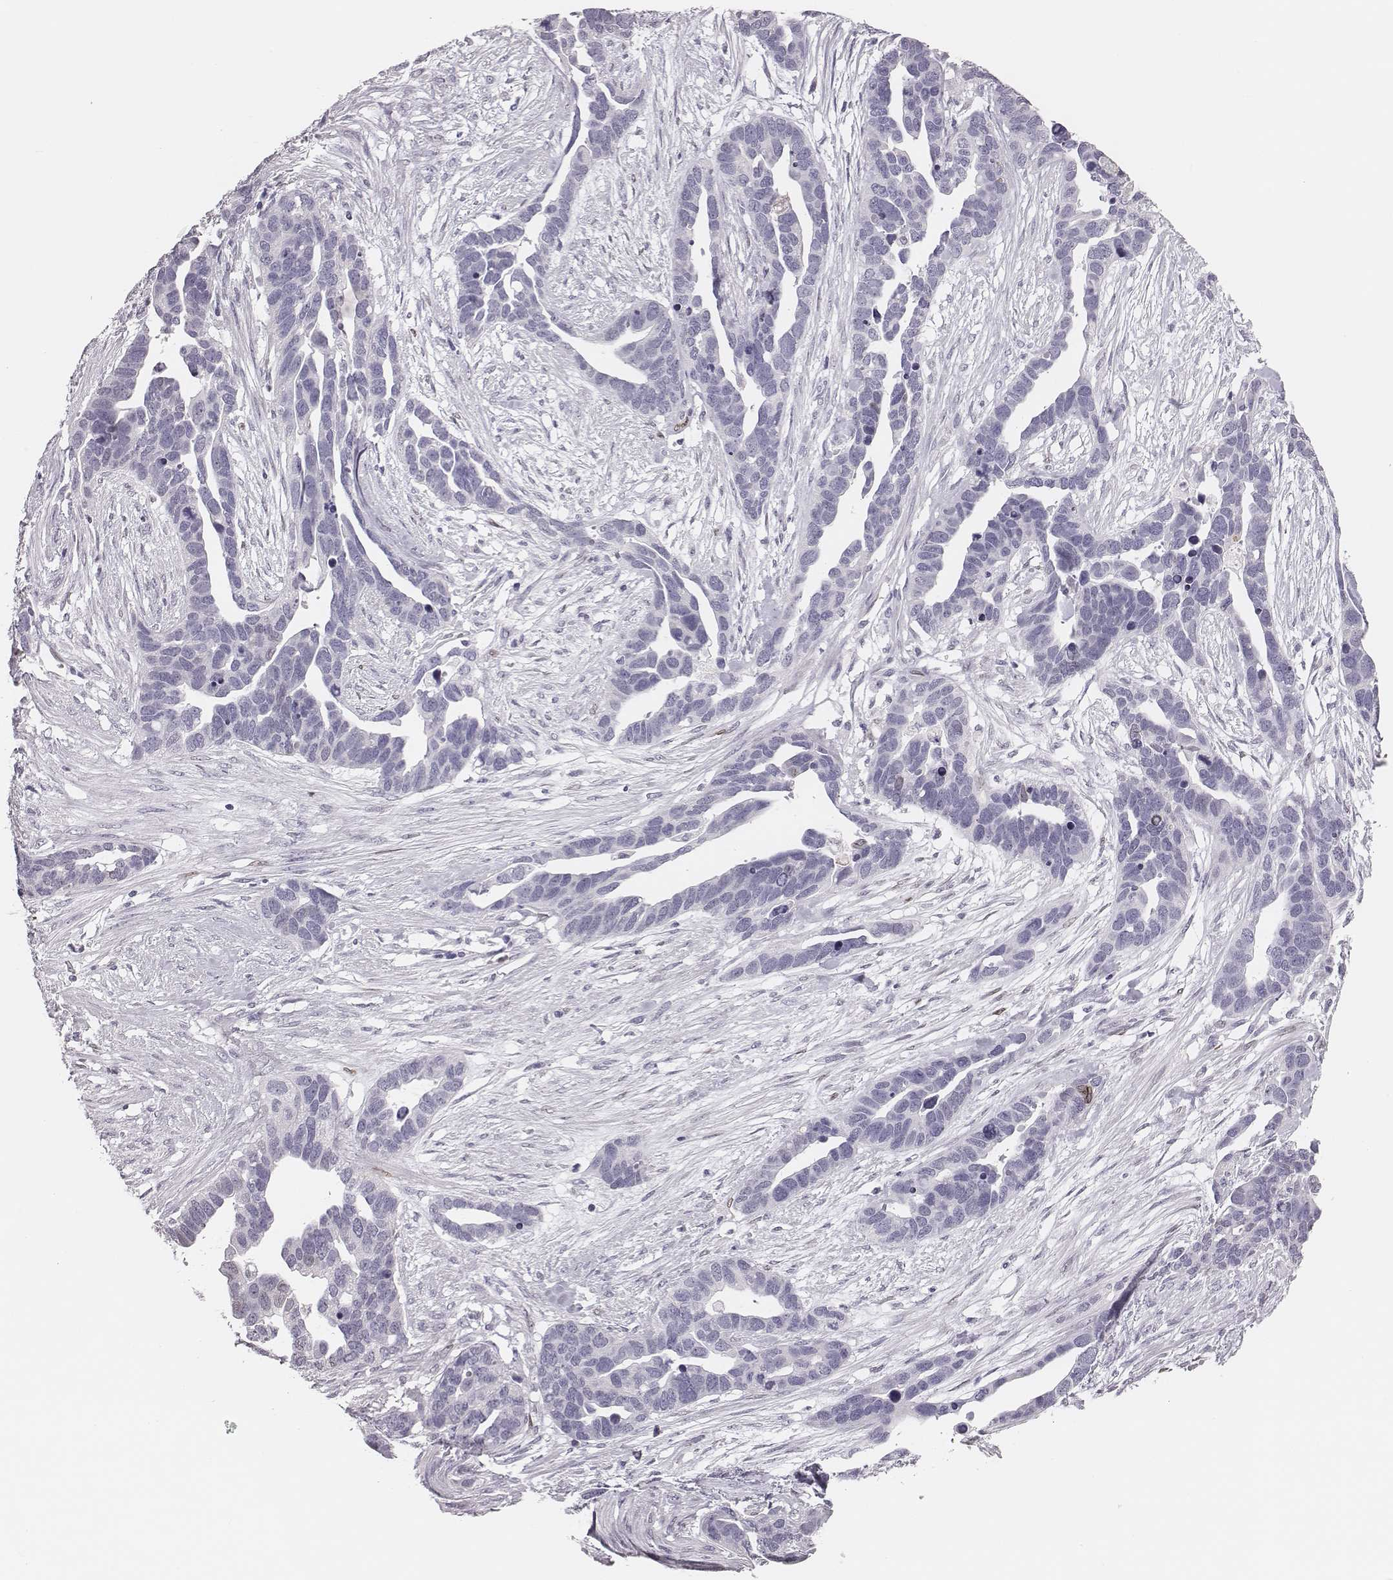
{"staining": {"intensity": "negative", "quantity": "none", "location": "none"}, "tissue": "ovarian cancer", "cell_type": "Tumor cells", "image_type": "cancer", "snomed": [{"axis": "morphology", "description": "Cystadenocarcinoma, serous, NOS"}, {"axis": "topography", "description": "Ovary"}], "caption": "High magnification brightfield microscopy of ovarian cancer stained with DAB (3,3'-diaminobenzidine) (brown) and counterstained with hematoxylin (blue): tumor cells show no significant expression.", "gene": "ADGRF4", "patient": {"sex": "female", "age": 54}}